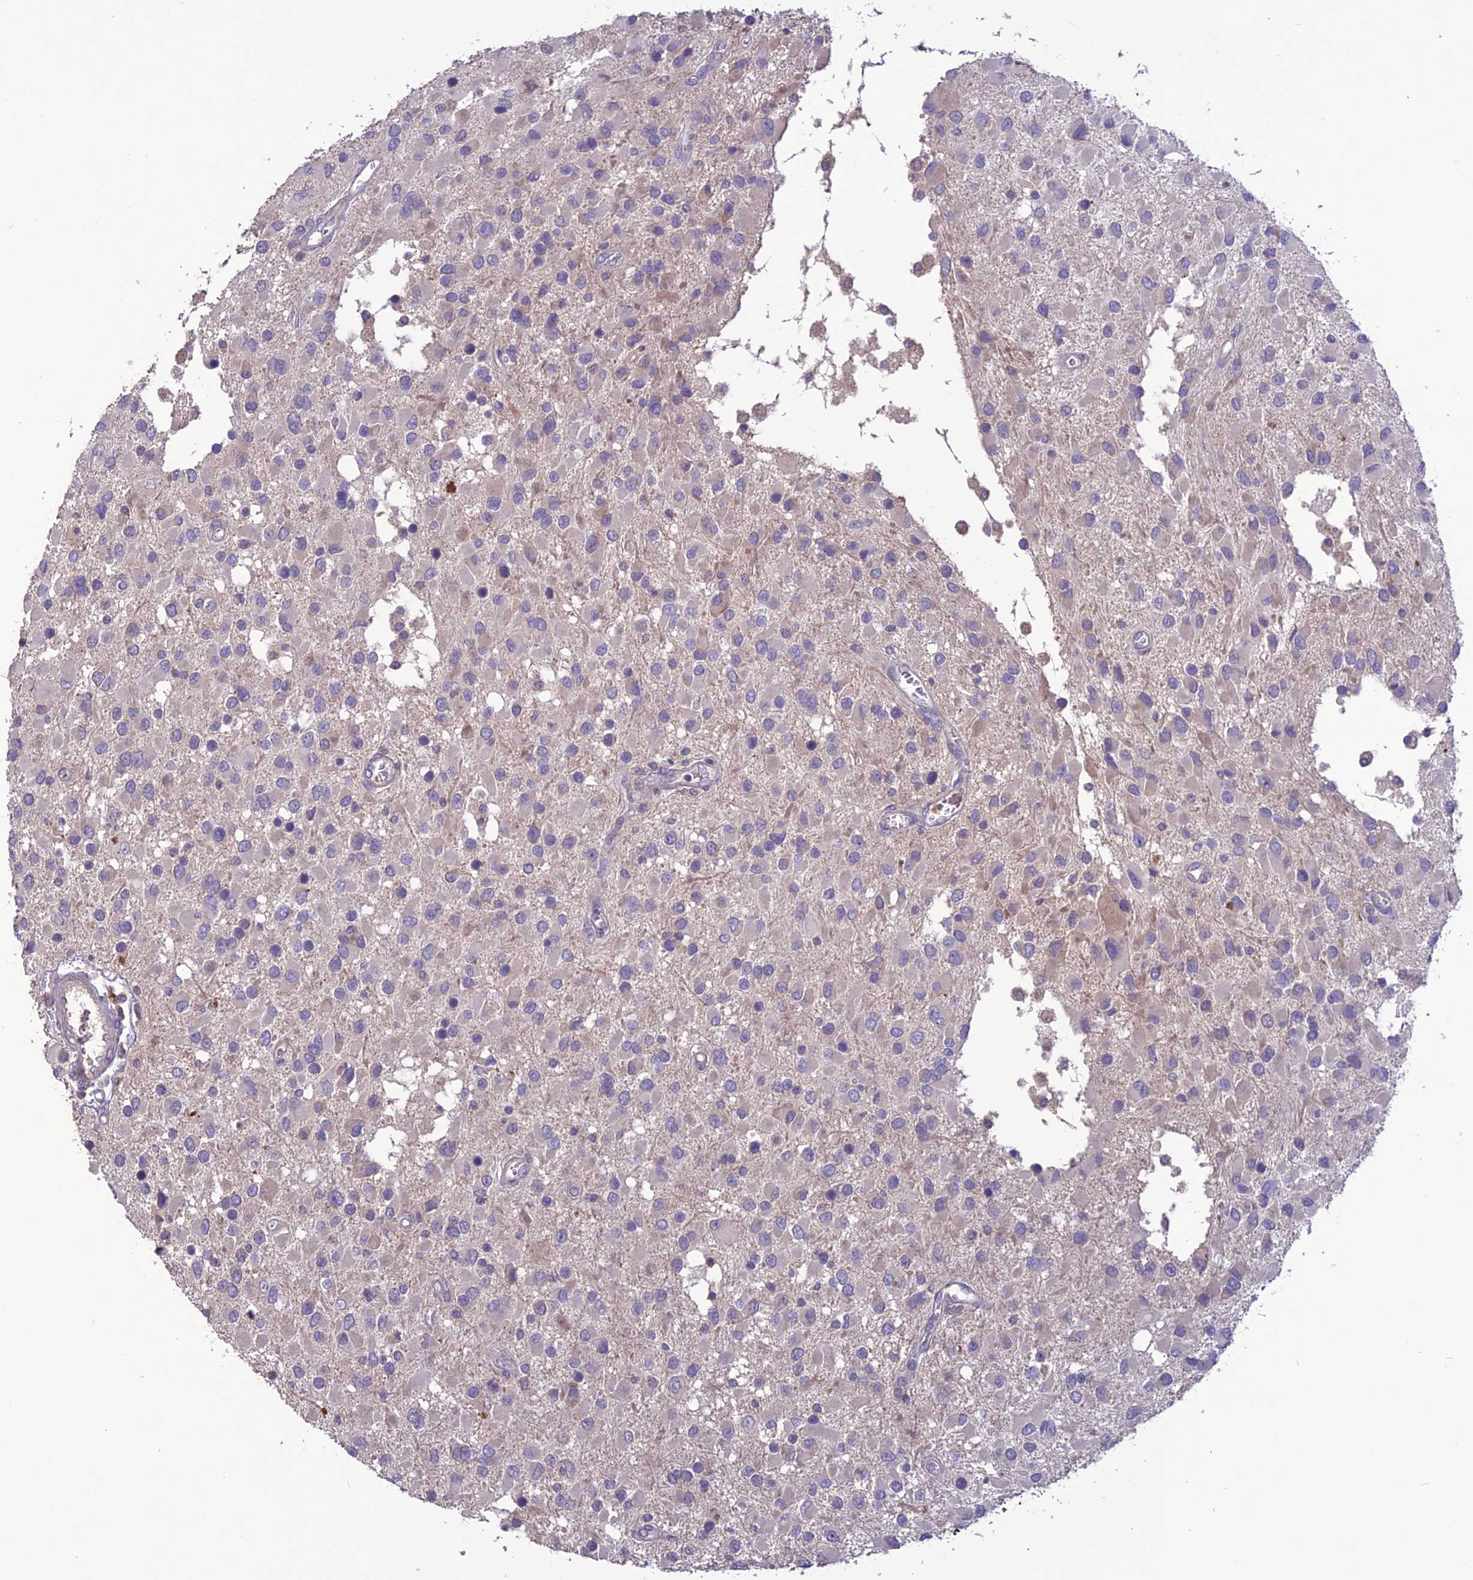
{"staining": {"intensity": "negative", "quantity": "none", "location": "none"}, "tissue": "glioma", "cell_type": "Tumor cells", "image_type": "cancer", "snomed": [{"axis": "morphology", "description": "Glioma, malignant, High grade"}, {"axis": "topography", "description": "Brain"}], "caption": "DAB (3,3'-diaminobenzidine) immunohistochemical staining of human glioma shows no significant staining in tumor cells.", "gene": "C2orf76", "patient": {"sex": "male", "age": 53}}